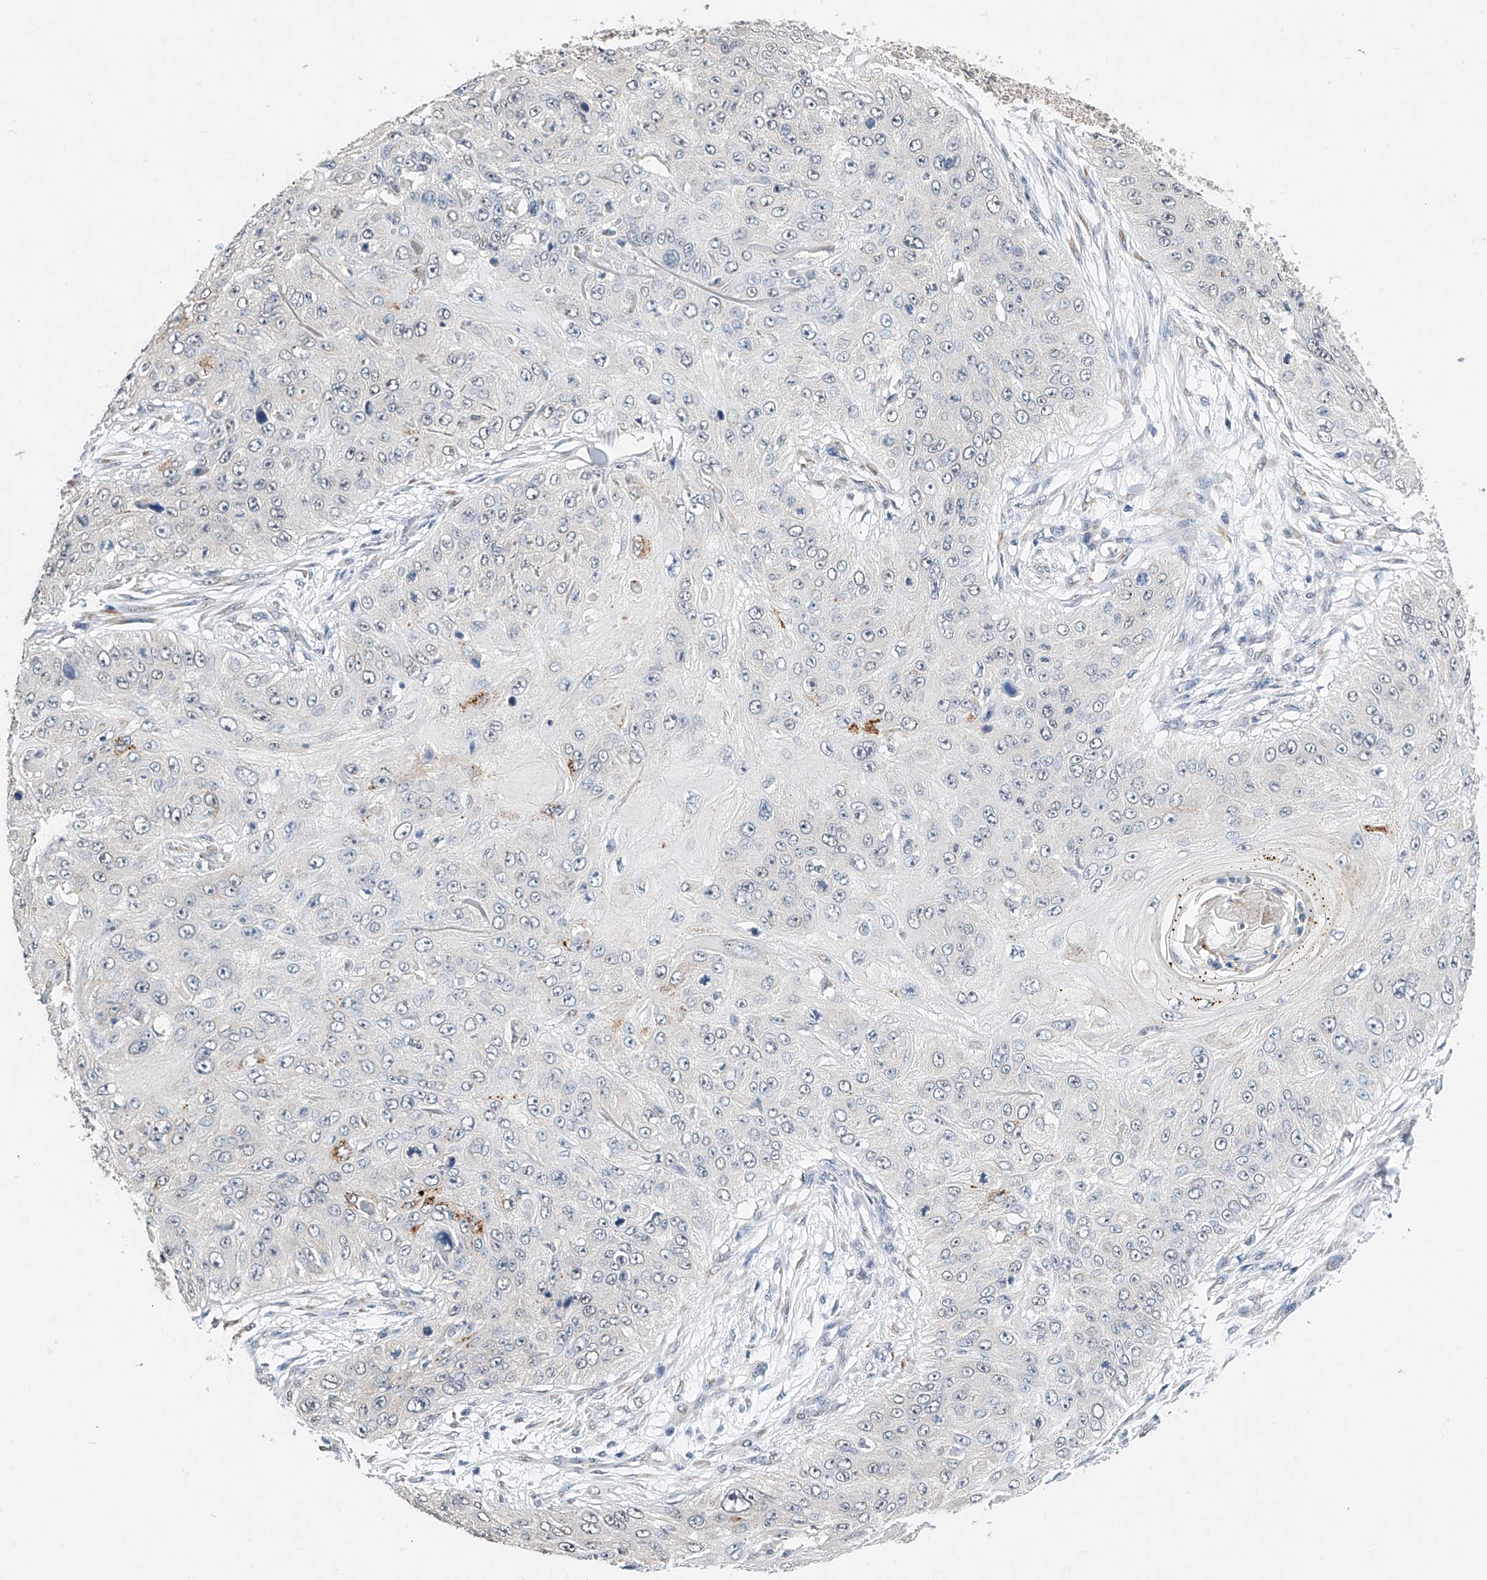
{"staining": {"intensity": "negative", "quantity": "none", "location": "none"}, "tissue": "skin cancer", "cell_type": "Tumor cells", "image_type": "cancer", "snomed": [{"axis": "morphology", "description": "Squamous cell carcinoma, NOS"}, {"axis": "topography", "description": "Skin"}], "caption": "Immunohistochemistry histopathology image of neoplastic tissue: human skin squamous cell carcinoma stained with DAB (3,3'-diaminobenzidine) exhibits no significant protein staining in tumor cells.", "gene": "CTDP1", "patient": {"sex": "female", "age": 80}}